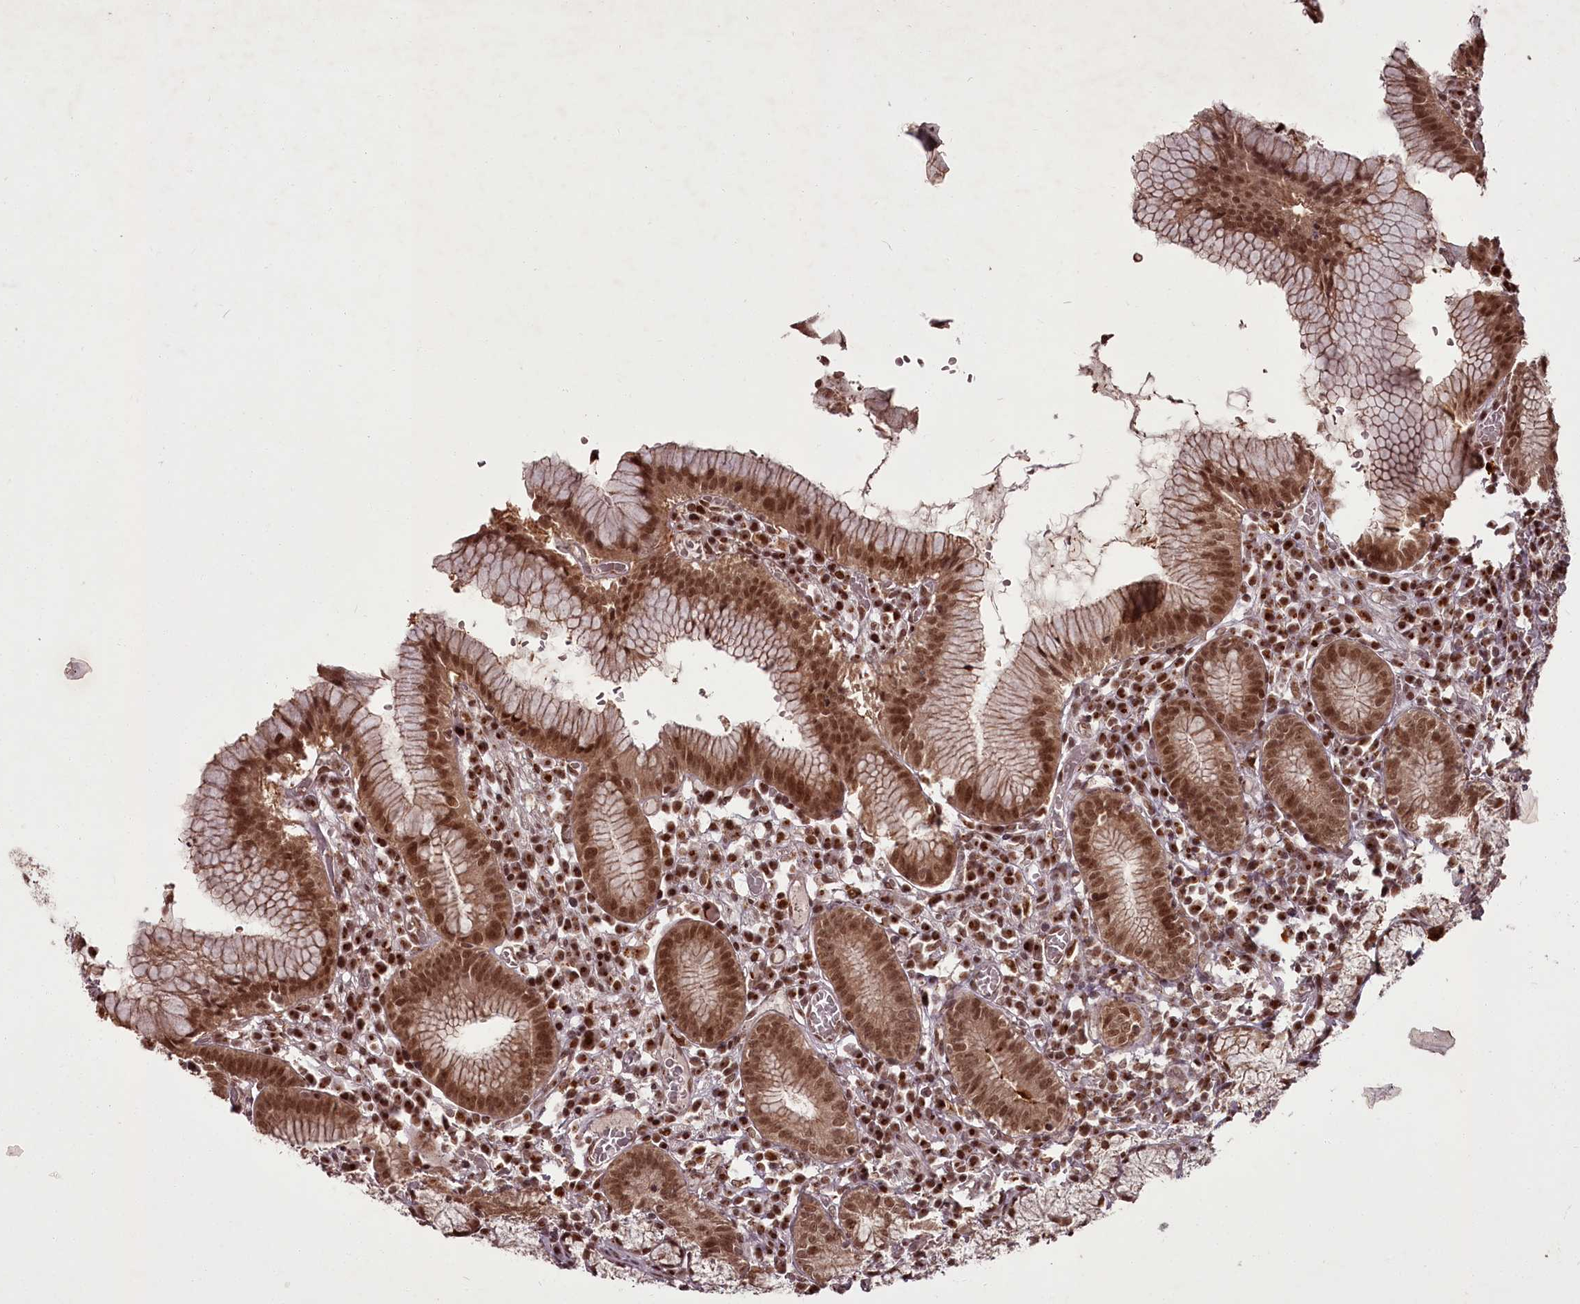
{"staining": {"intensity": "moderate", "quantity": ">75%", "location": "cytoplasmic/membranous,nuclear"}, "tissue": "stomach", "cell_type": "Glandular cells", "image_type": "normal", "snomed": [{"axis": "morphology", "description": "Normal tissue, NOS"}, {"axis": "topography", "description": "Stomach"}], "caption": "IHC (DAB) staining of unremarkable stomach displays moderate cytoplasmic/membranous,nuclear protein positivity in approximately >75% of glandular cells. The protein of interest is shown in brown color, while the nuclei are stained blue.", "gene": "CEP83", "patient": {"sex": "male", "age": 55}}